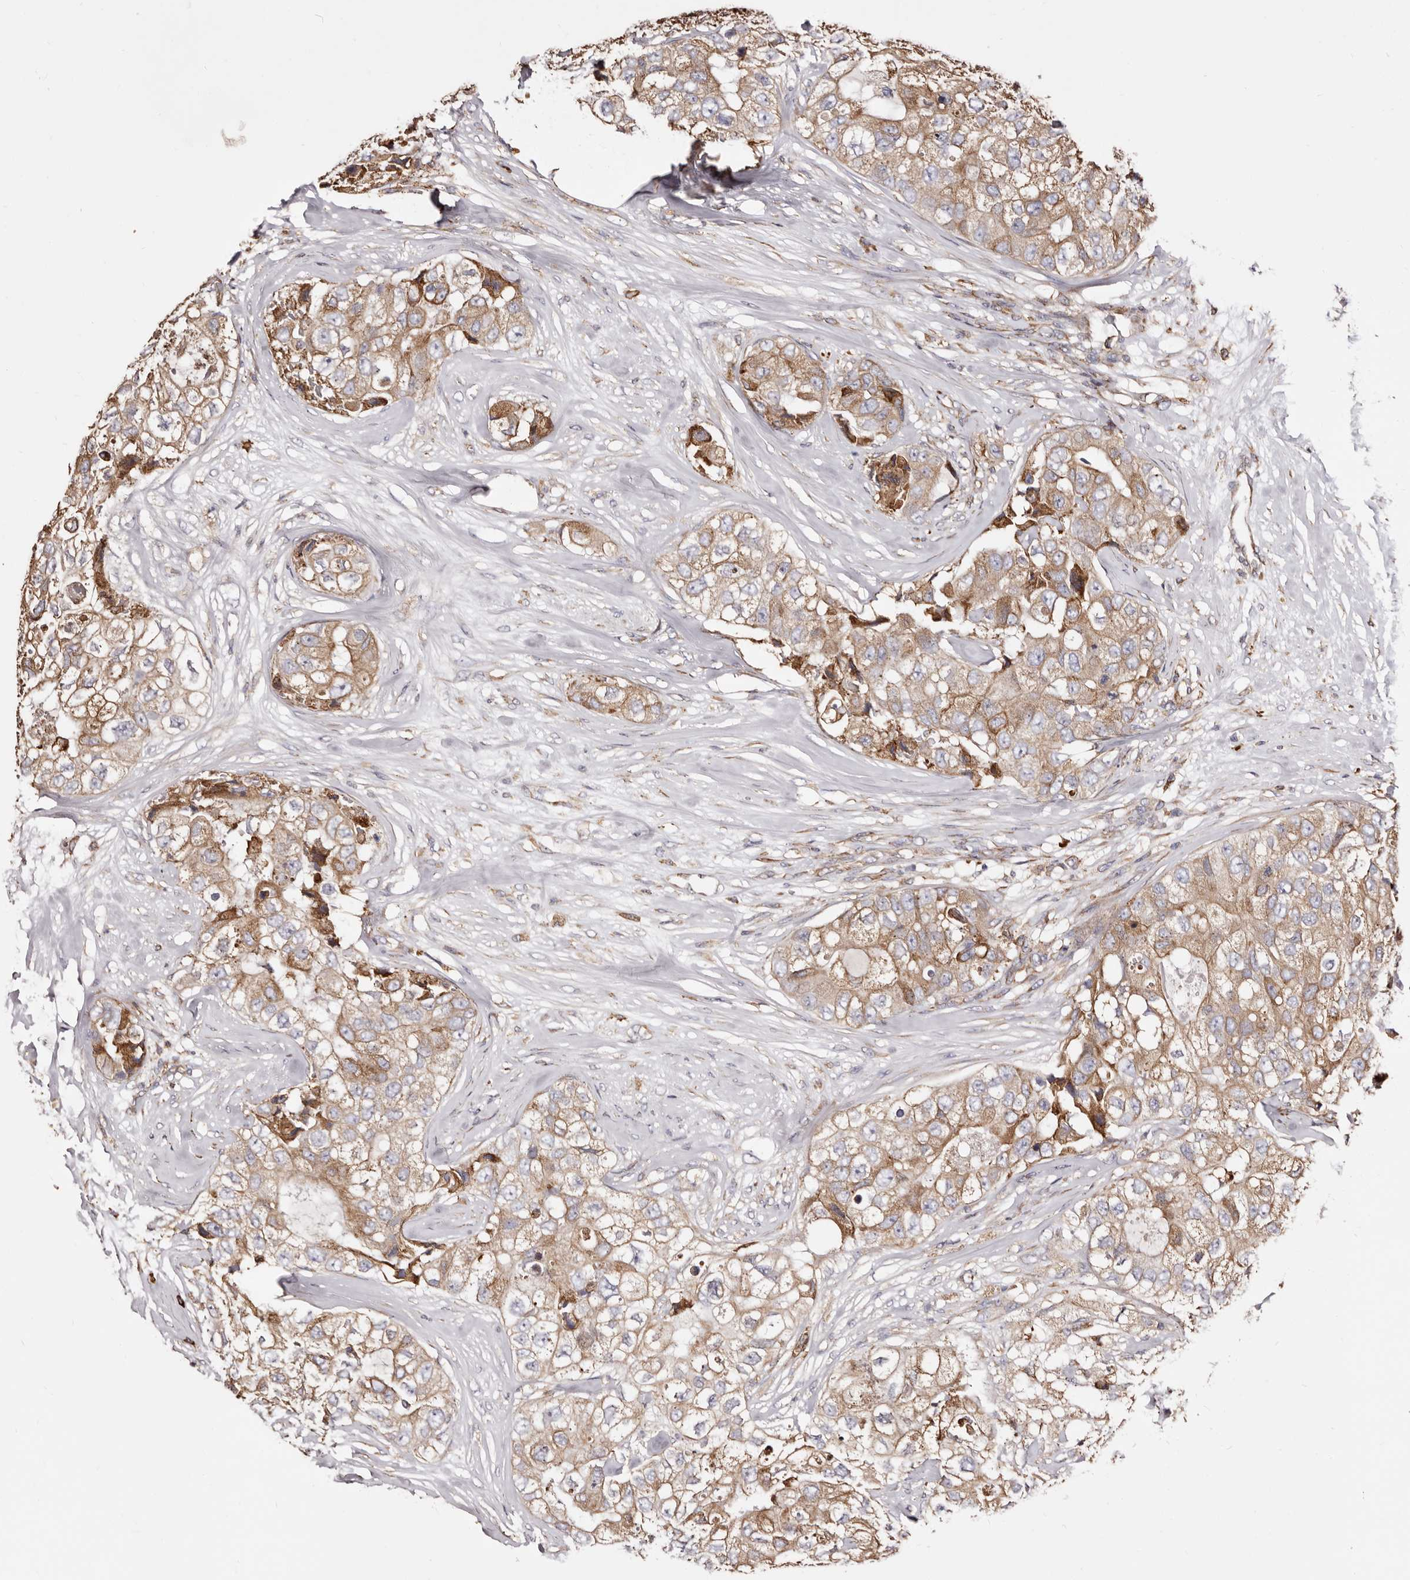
{"staining": {"intensity": "moderate", "quantity": ">75%", "location": "cytoplasmic/membranous"}, "tissue": "breast cancer", "cell_type": "Tumor cells", "image_type": "cancer", "snomed": [{"axis": "morphology", "description": "Duct carcinoma"}, {"axis": "topography", "description": "Breast"}], "caption": "Immunohistochemical staining of invasive ductal carcinoma (breast) reveals medium levels of moderate cytoplasmic/membranous positivity in approximately >75% of tumor cells. The staining is performed using DAB (3,3'-diaminobenzidine) brown chromogen to label protein expression. The nuclei are counter-stained blue using hematoxylin.", "gene": "ACBD6", "patient": {"sex": "female", "age": 62}}